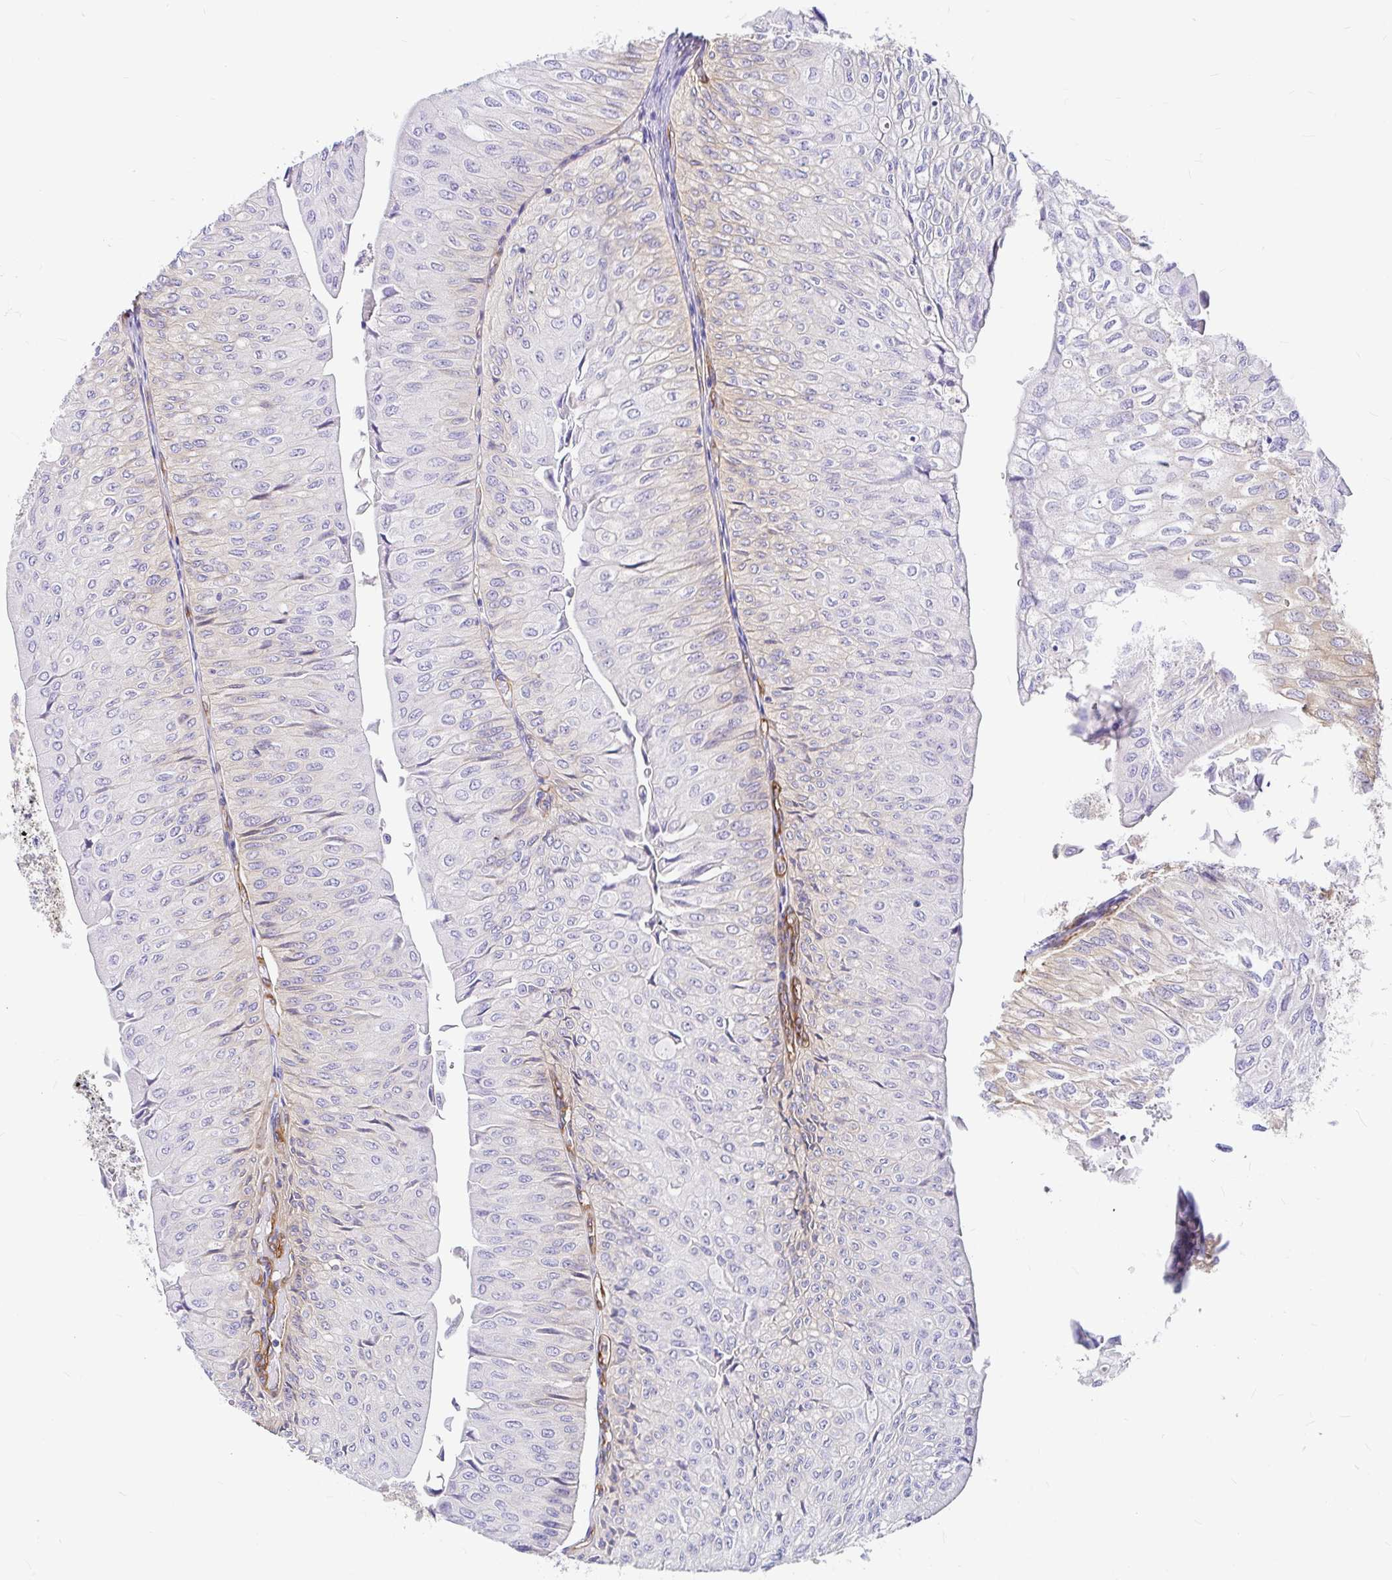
{"staining": {"intensity": "weak", "quantity": "25%-75%", "location": "cytoplasmic/membranous"}, "tissue": "urothelial cancer", "cell_type": "Tumor cells", "image_type": "cancer", "snomed": [{"axis": "morphology", "description": "Urothelial carcinoma, NOS"}, {"axis": "topography", "description": "Urinary bladder"}], "caption": "DAB immunohistochemical staining of human transitional cell carcinoma exhibits weak cytoplasmic/membranous protein staining in approximately 25%-75% of tumor cells.", "gene": "MYO1B", "patient": {"sex": "male", "age": 62}}